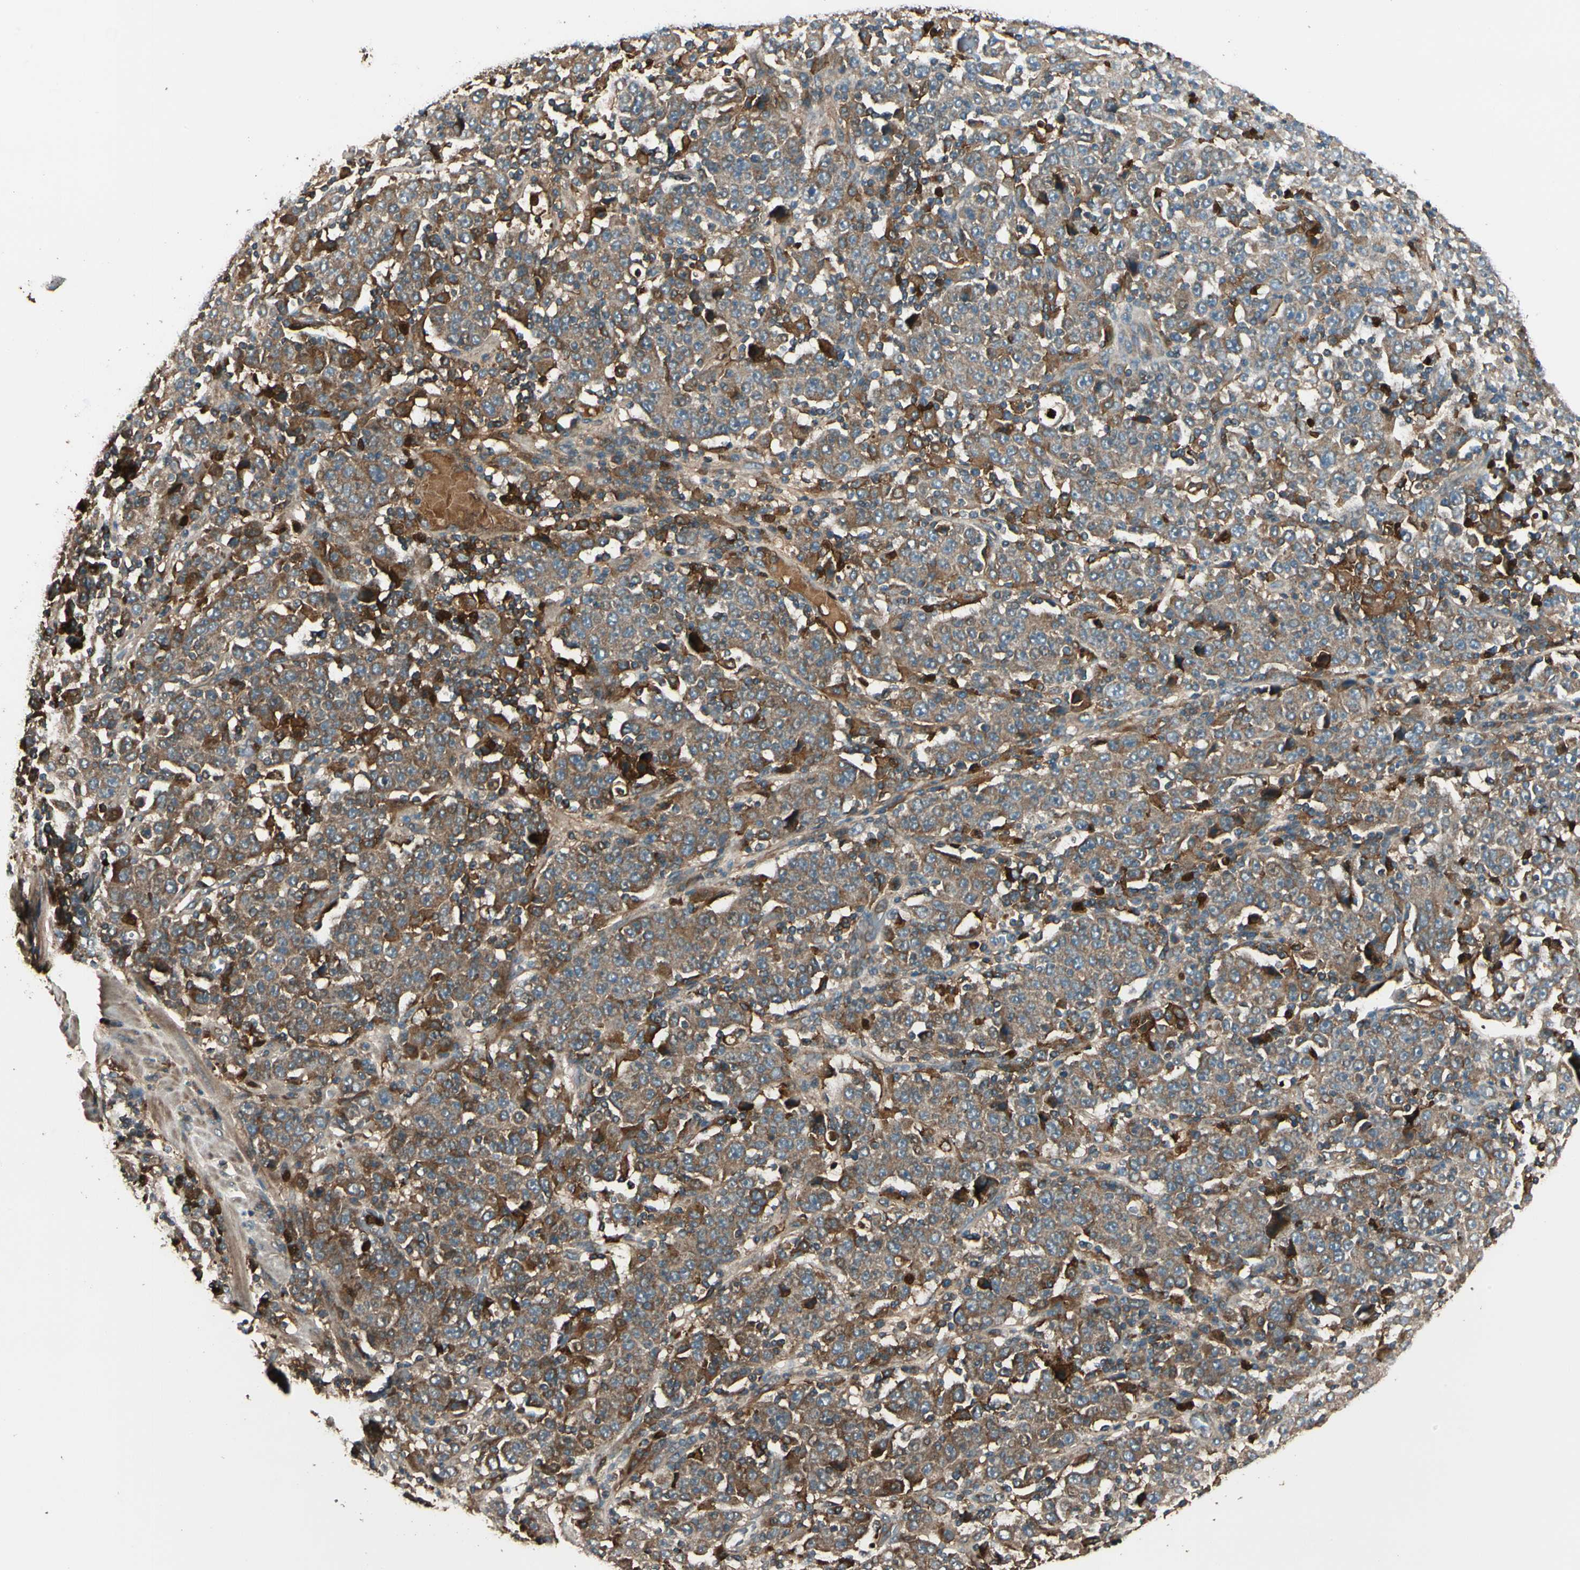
{"staining": {"intensity": "moderate", "quantity": ">75%", "location": "cytoplasmic/membranous"}, "tissue": "stomach cancer", "cell_type": "Tumor cells", "image_type": "cancer", "snomed": [{"axis": "morphology", "description": "Normal tissue, NOS"}, {"axis": "morphology", "description": "Adenocarcinoma, NOS"}, {"axis": "topography", "description": "Stomach, upper"}, {"axis": "topography", "description": "Stomach"}], "caption": "Stomach adenocarcinoma stained for a protein (brown) demonstrates moderate cytoplasmic/membranous positive positivity in approximately >75% of tumor cells.", "gene": "STX11", "patient": {"sex": "male", "age": 59}}